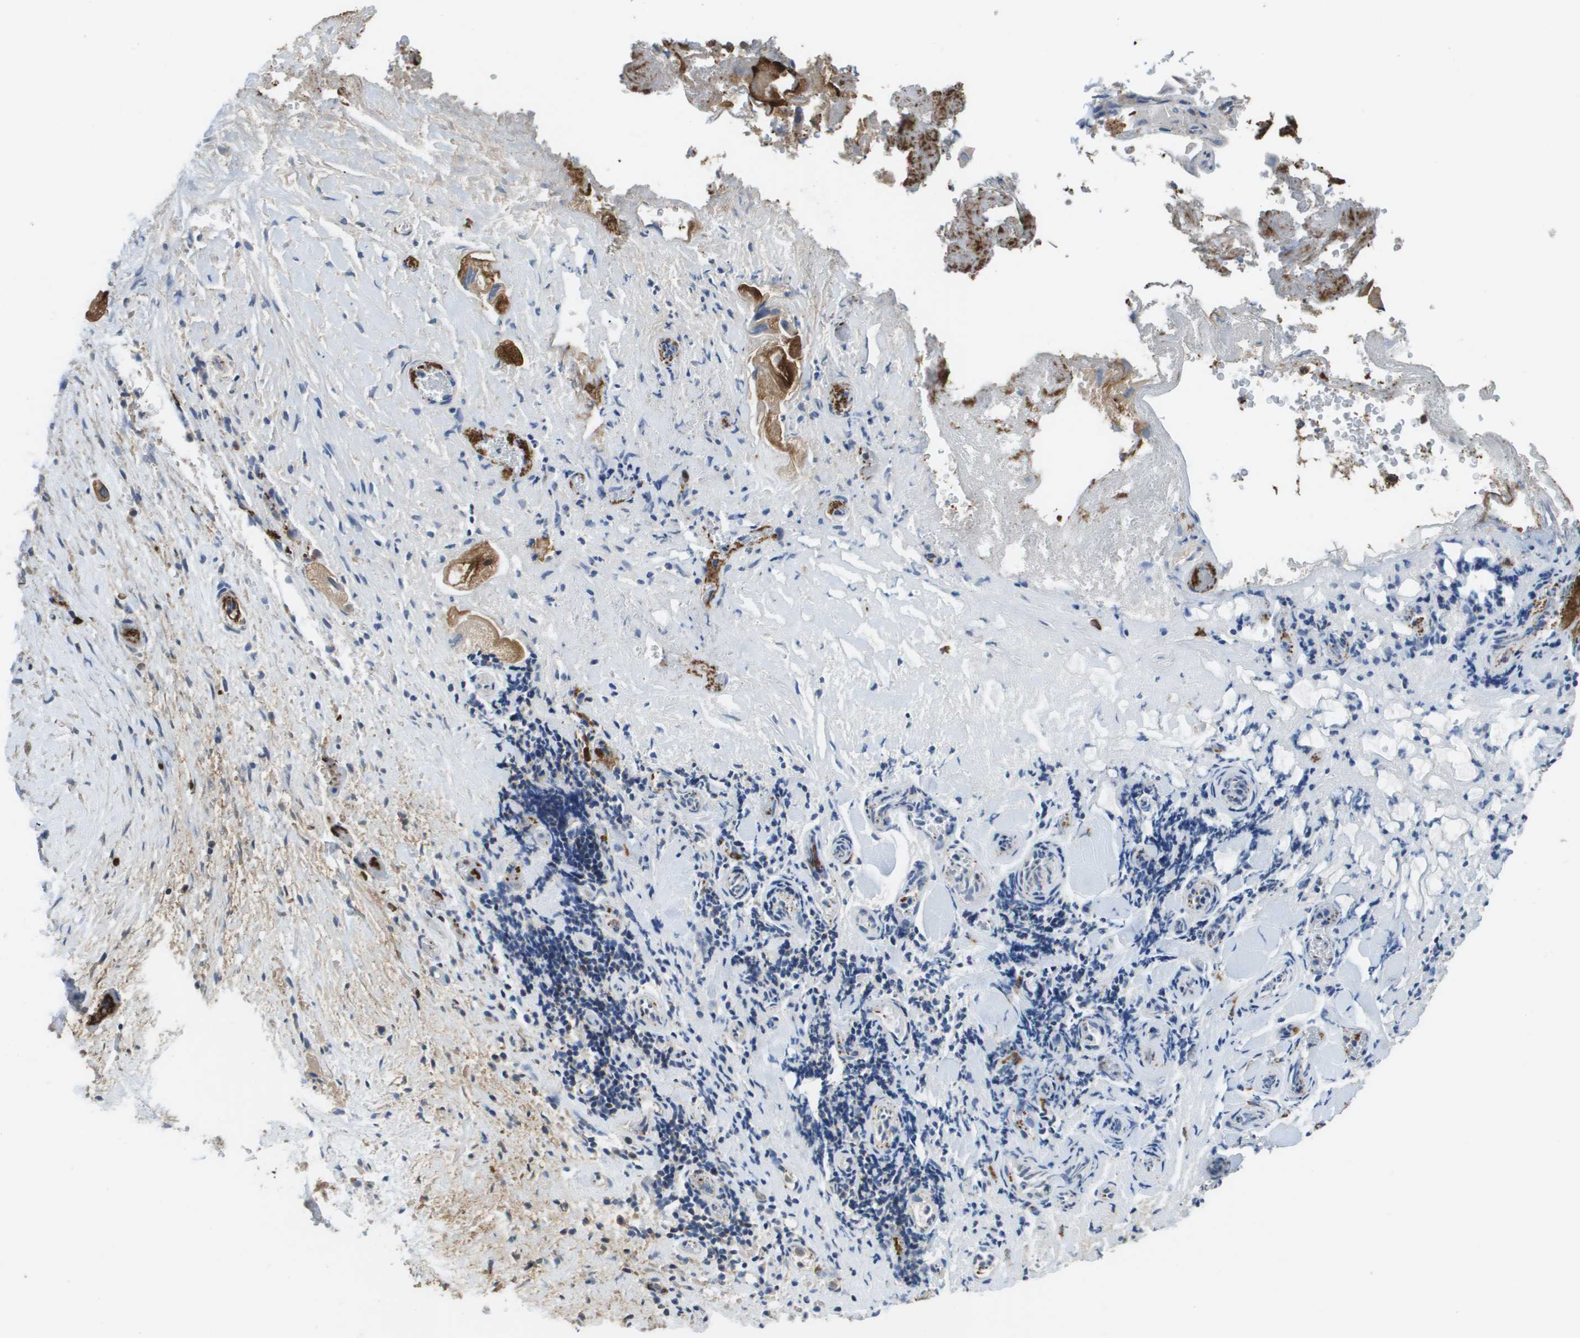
{"staining": {"intensity": "weak", "quantity": ">75%", "location": "cytoplasmic/membranous"}, "tissue": "liver cancer", "cell_type": "Tumor cells", "image_type": "cancer", "snomed": [{"axis": "morphology", "description": "Normal tissue, NOS"}, {"axis": "morphology", "description": "Cholangiocarcinoma"}, {"axis": "topography", "description": "Liver"}, {"axis": "topography", "description": "Peripheral nerve tissue"}], "caption": "Human liver cancer stained with a brown dye shows weak cytoplasmic/membranous positive staining in approximately >75% of tumor cells.", "gene": "RAB27B", "patient": {"sex": "male", "age": 50}}